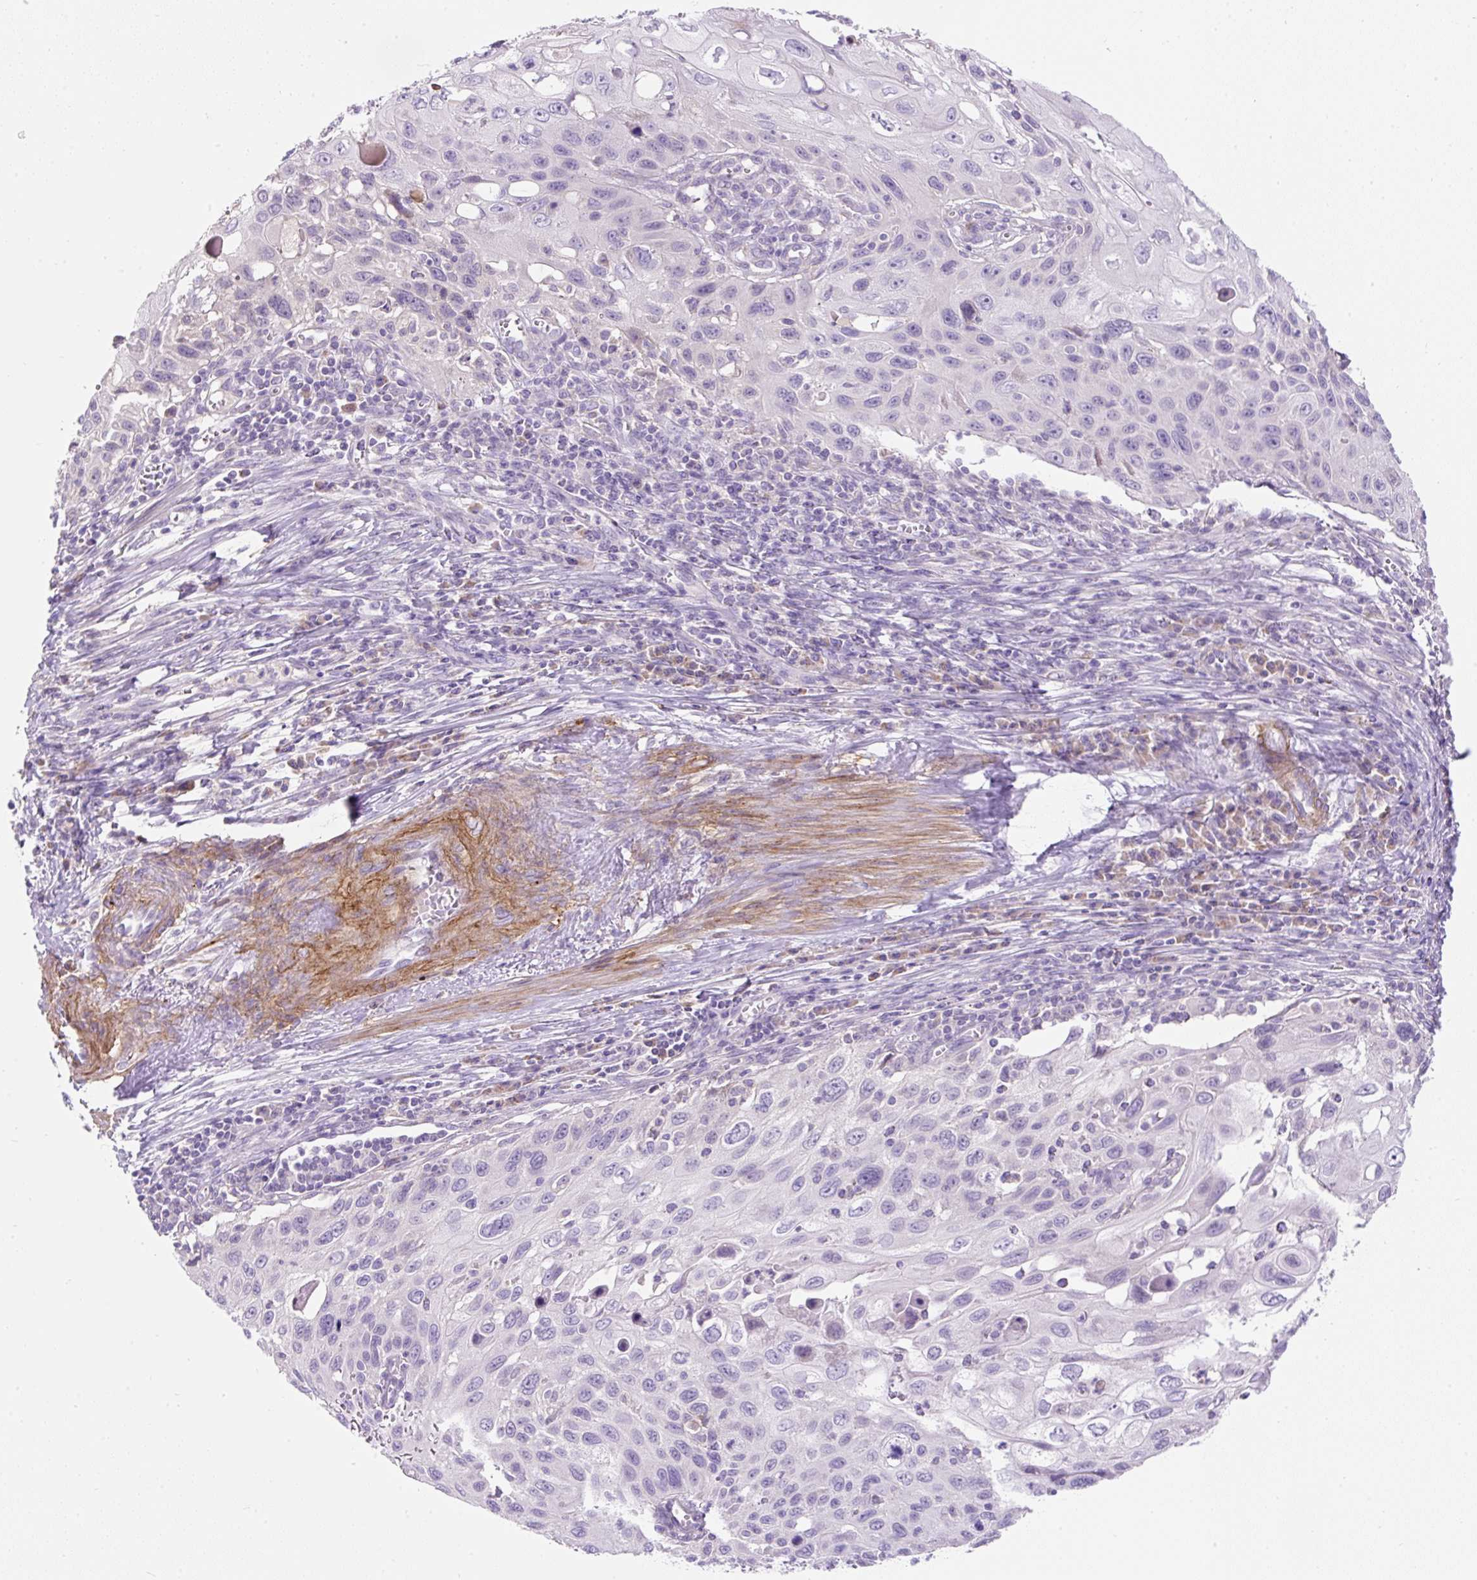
{"staining": {"intensity": "negative", "quantity": "none", "location": "none"}, "tissue": "cervical cancer", "cell_type": "Tumor cells", "image_type": "cancer", "snomed": [{"axis": "morphology", "description": "Squamous cell carcinoma, NOS"}, {"axis": "topography", "description": "Cervix"}], "caption": "Human squamous cell carcinoma (cervical) stained for a protein using immunohistochemistry (IHC) reveals no positivity in tumor cells.", "gene": "SUSD5", "patient": {"sex": "female", "age": 70}}